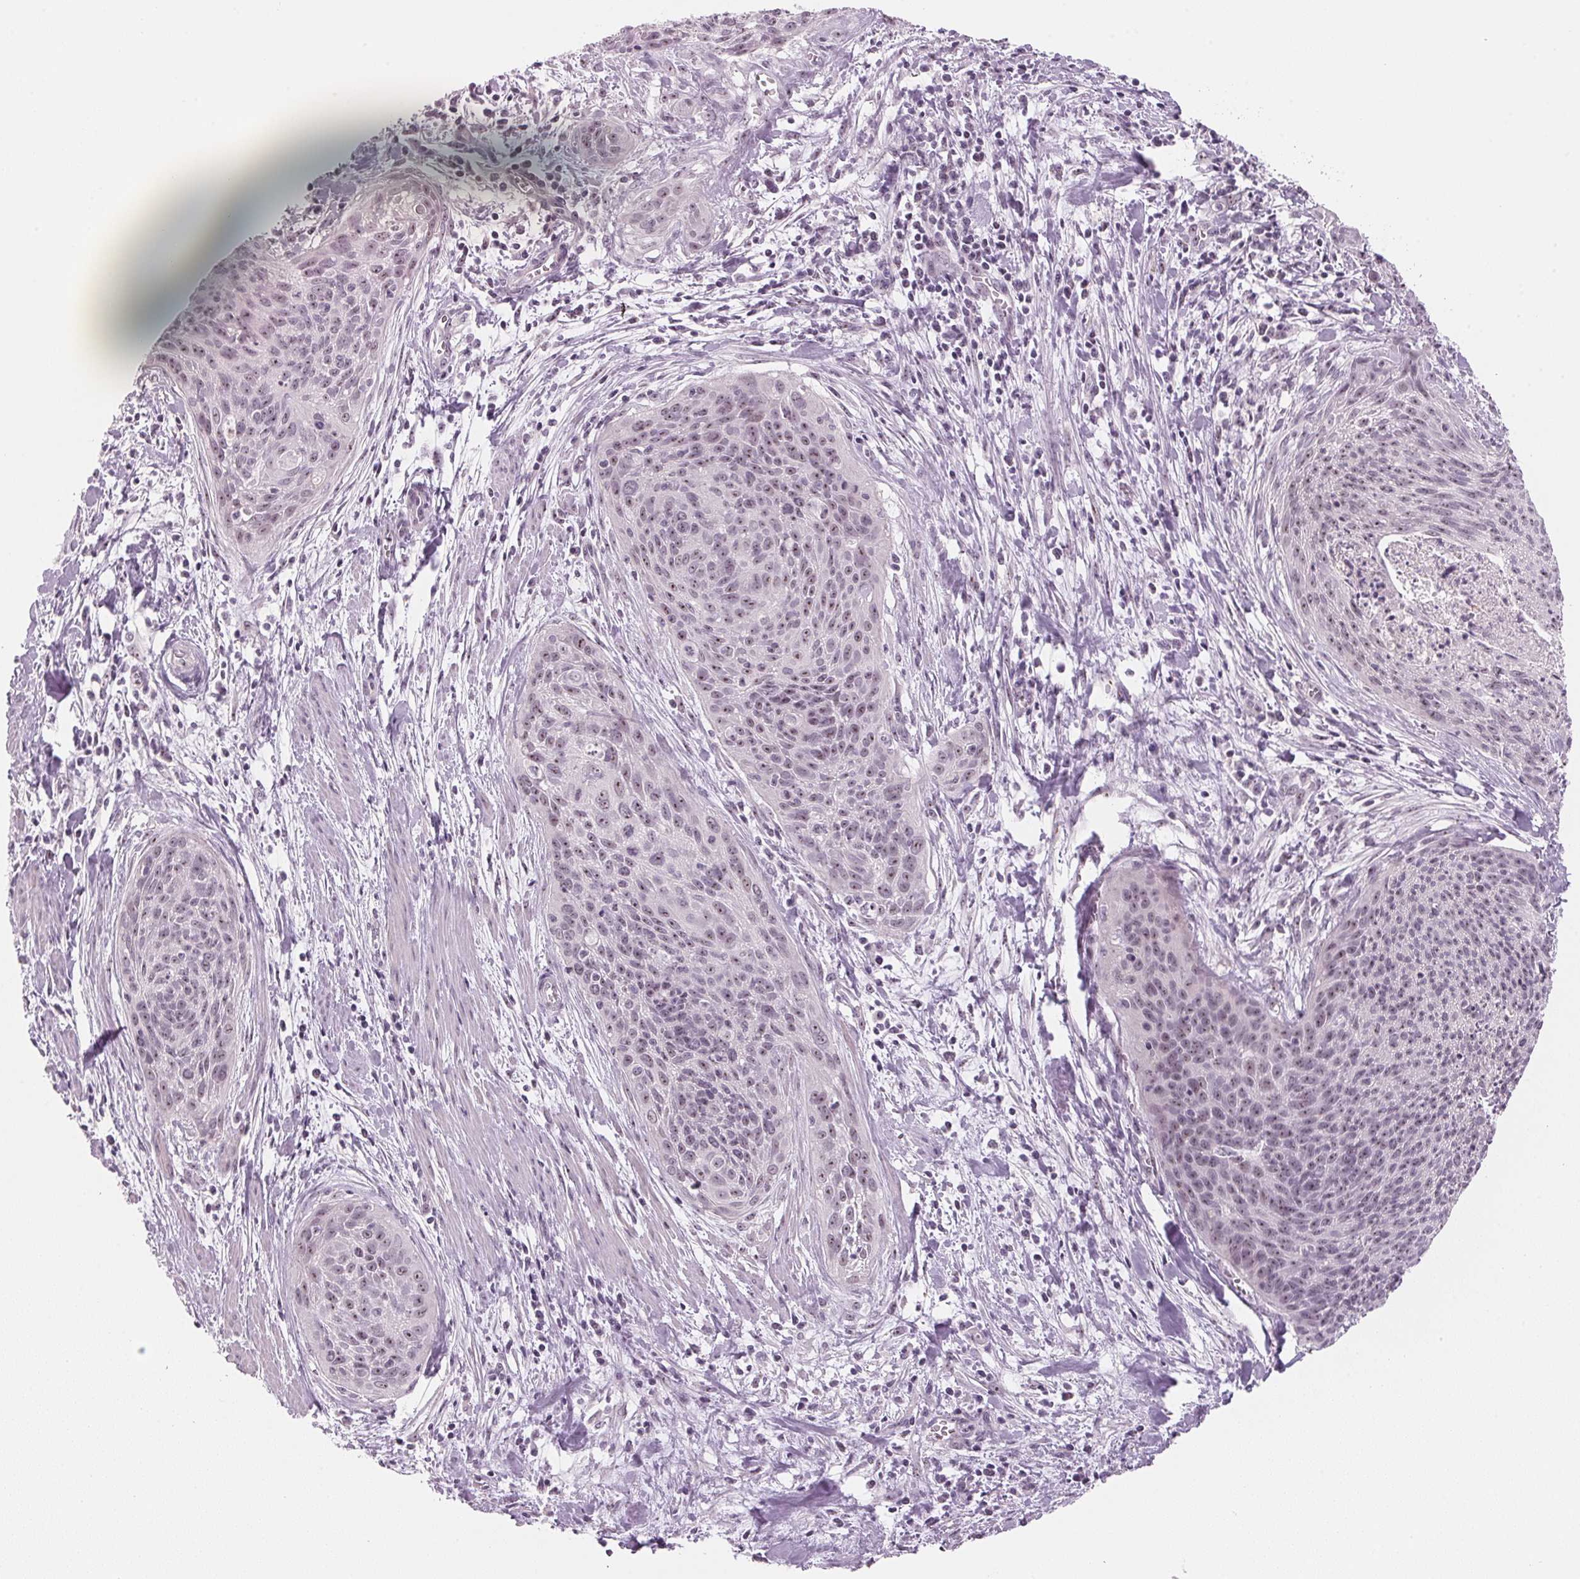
{"staining": {"intensity": "weak", "quantity": ">75%", "location": "nuclear"}, "tissue": "cervical cancer", "cell_type": "Tumor cells", "image_type": "cancer", "snomed": [{"axis": "morphology", "description": "Squamous cell carcinoma, NOS"}, {"axis": "topography", "description": "Cervix"}], "caption": "There is low levels of weak nuclear expression in tumor cells of cervical squamous cell carcinoma, as demonstrated by immunohistochemical staining (brown color).", "gene": "DNTTIP2", "patient": {"sex": "female", "age": 55}}